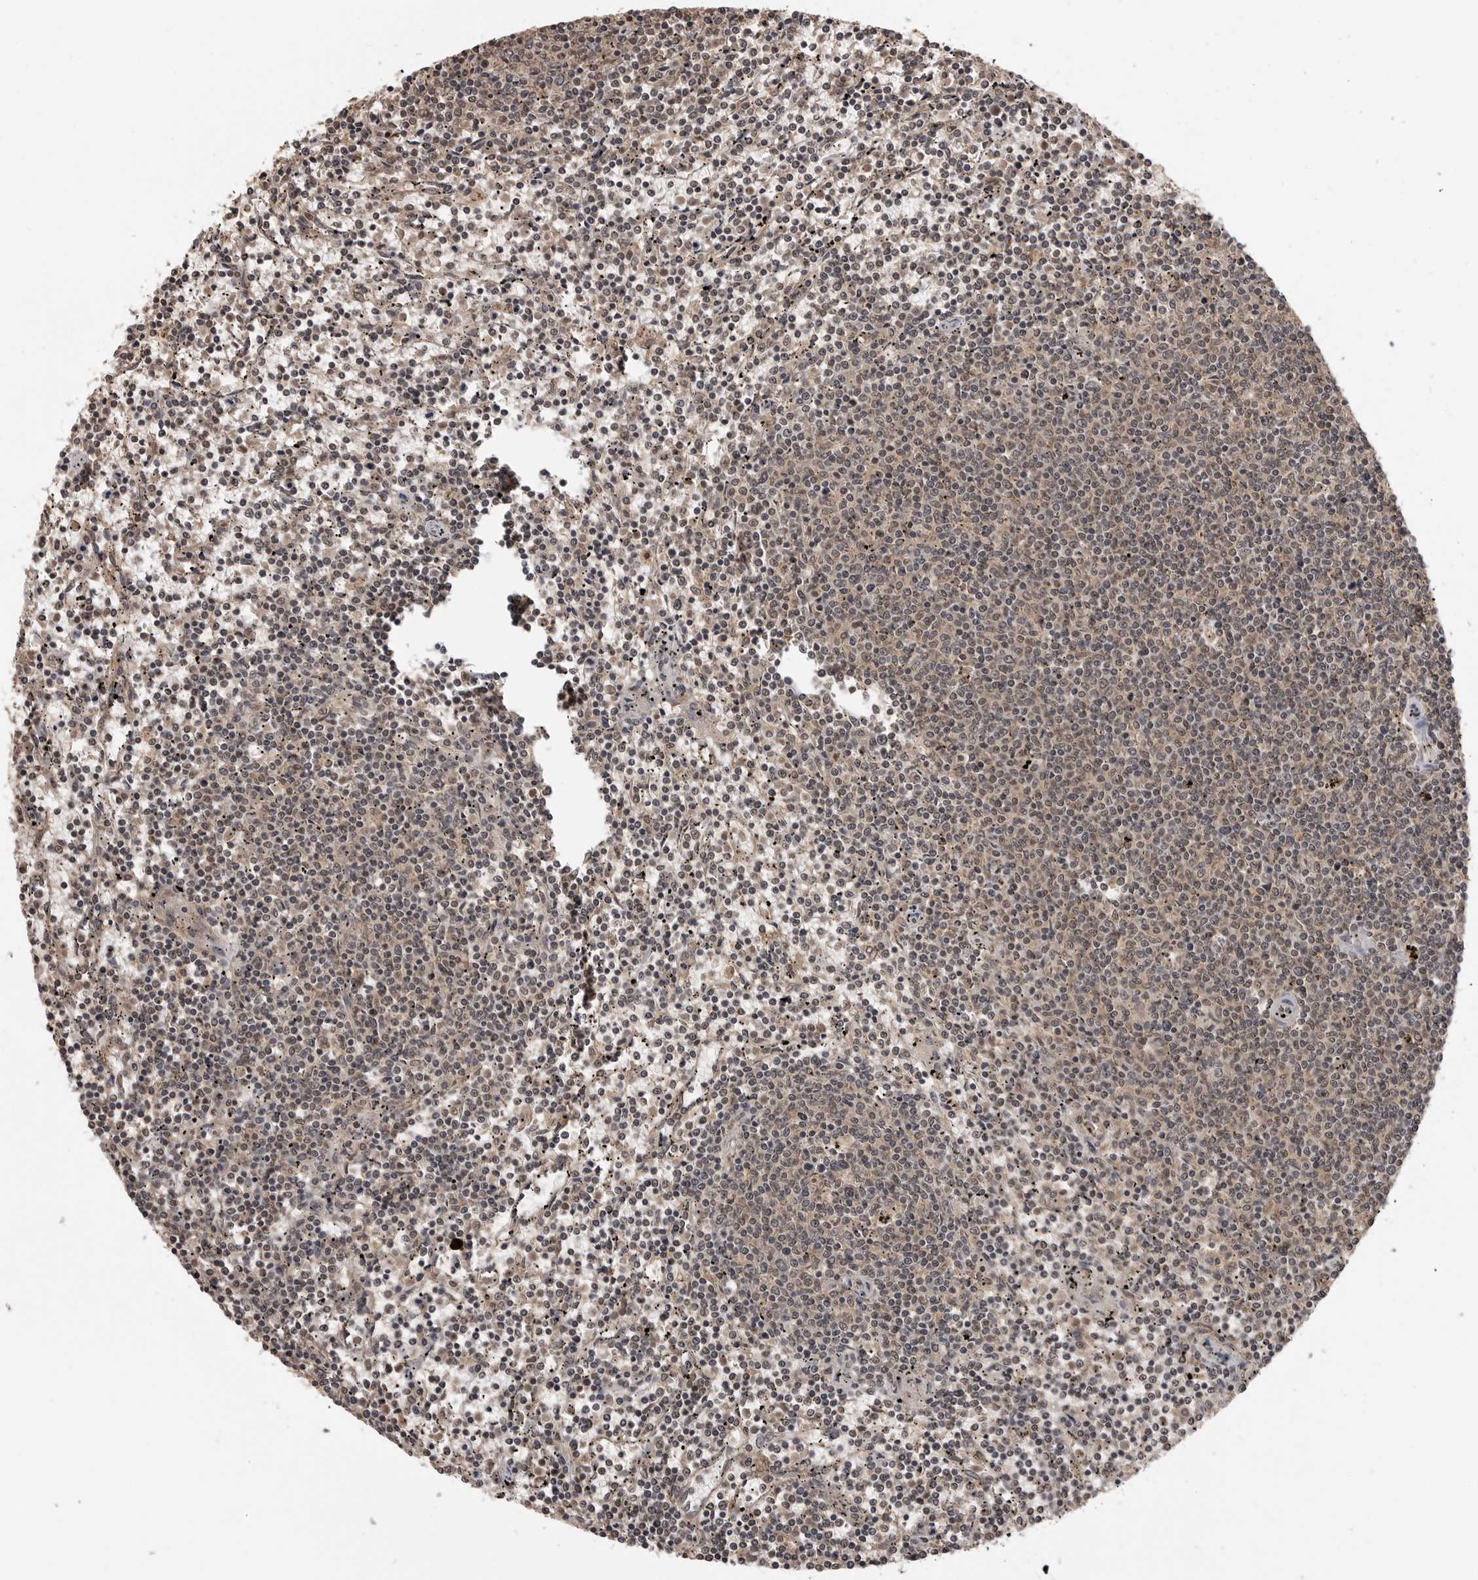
{"staining": {"intensity": "weak", "quantity": "25%-75%", "location": "cytoplasmic/membranous,nuclear"}, "tissue": "lymphoma", "cell_type": "Tumor cells", "image_type": "cancer", "snomed": [{"axis": "morphology", "description": "Malignant lymphoma, non-Hodgkin's type, Low grade"}, {"axis": "topography", "description": "Spleen"}], "caption": "This is an image of immunohistochemistry (IHC) staining of low-grade malignant lymphoma, non-Hodgkin's type, which shows weak positivity in the cytoplasmic/membranous and nuclear of tumor cells.", "gene": "IL24", "patient": {"sex": "female", "age": 50}}